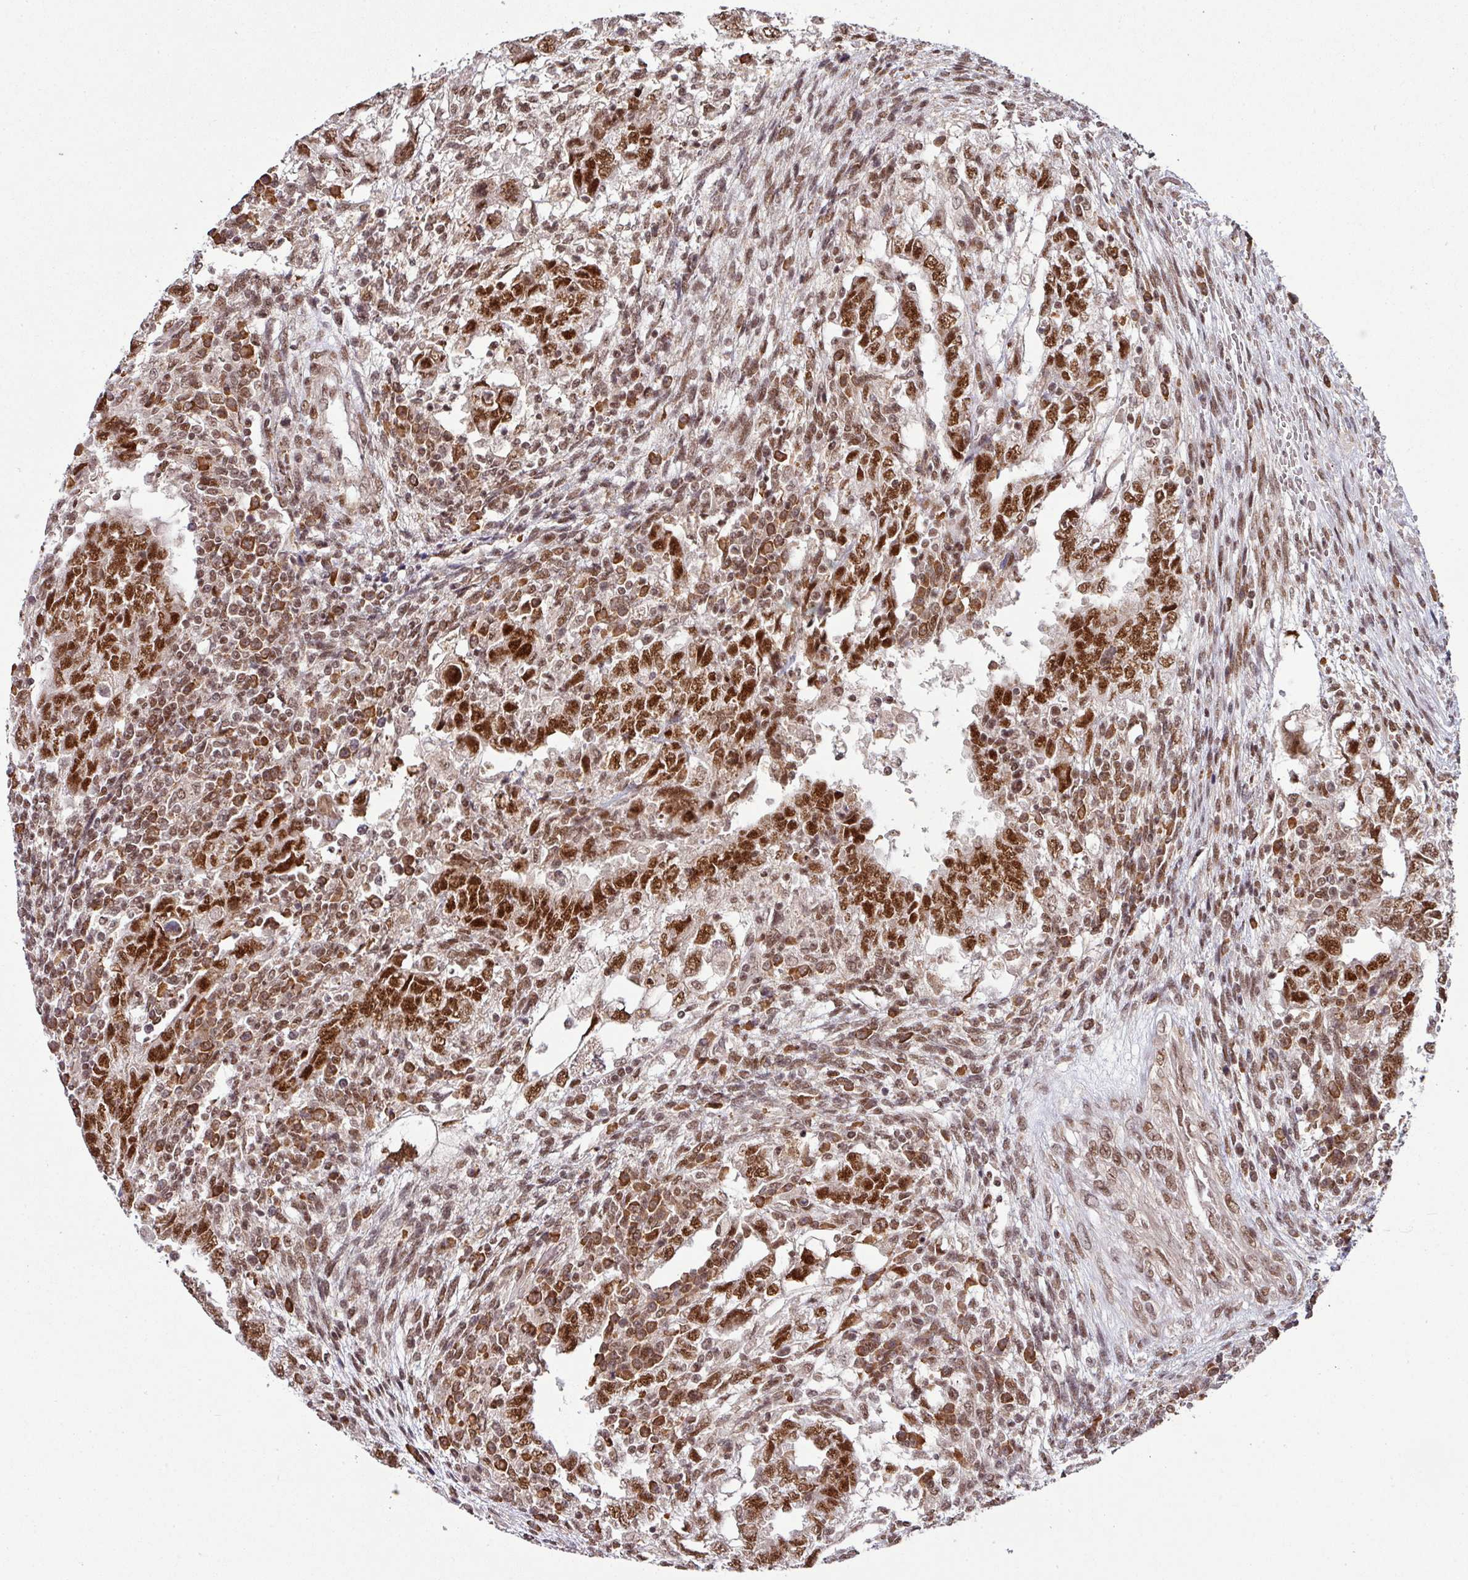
{"staining": {"intensity": "strong", "quantity": ">75%", "location": "nuclear"}, "tissue": "testis cancer", "cell_type": "Tumor cells", "image_type": "cancer", "snomed": [{"axis": "morphology", "description": "Carcinoma, Embryonal, NOS"}, {"axis": "topography", "description": "Testis"}], "caption": "Strong nuclear expression is appreciated in approximately >75% of tumor cells in embryonal carcinoma (testis).", "gene": "PHF23", "patient": {"sex": "male", "age": 26}}